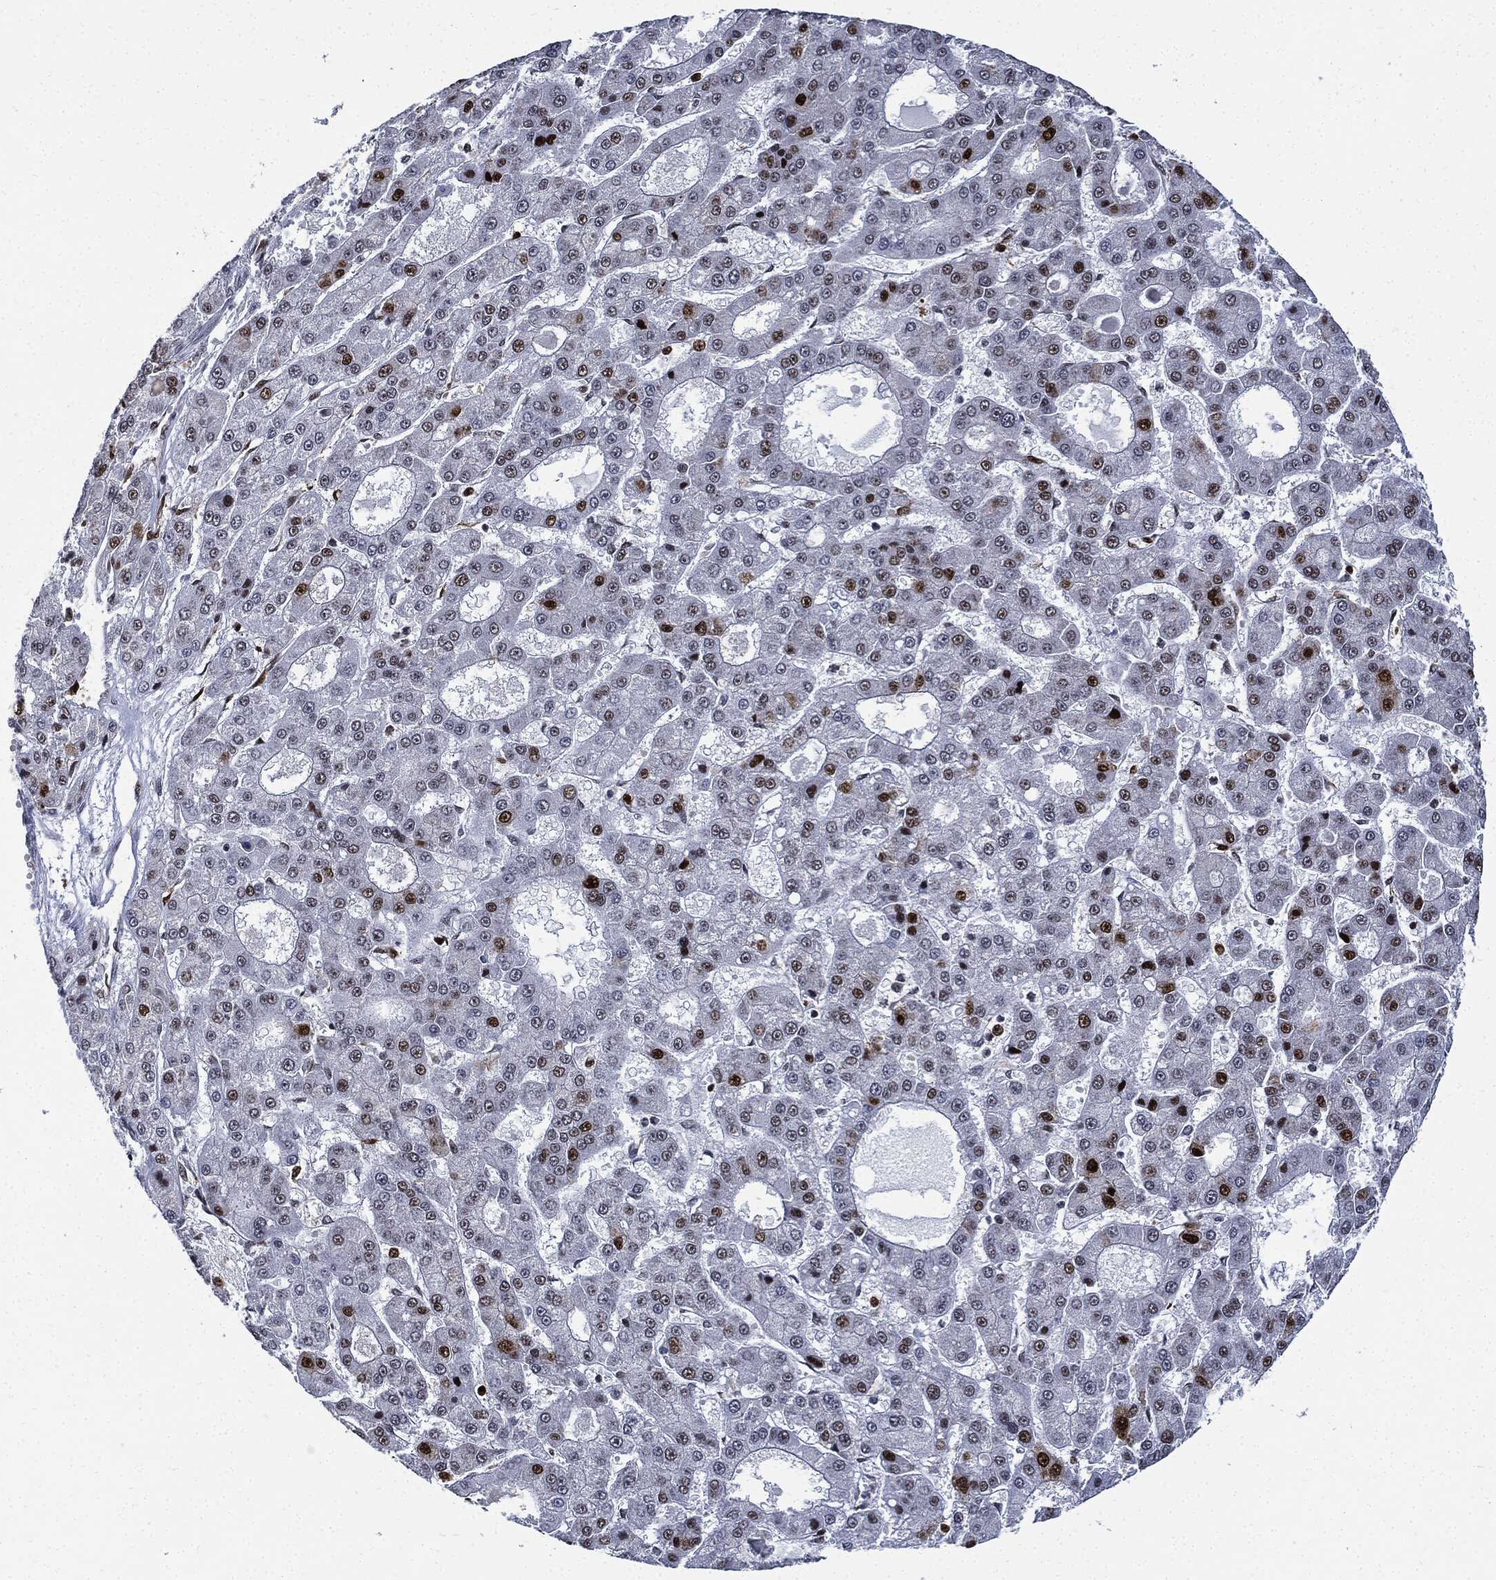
{"staining": {"intensity": "strong", "quantity": "<25%", "location": "nuclear"}, "tissue": "liver cancer", "cell_type": "Tumor cells", "image_type": "cancer", "snomed": [{"axis": "morphology", "description": "Carcinoma, Hepatocellular, NOS"}, {"axis": "topography", "description": "Liver"}], "caption": "Liver hepatocellular carcinoma stained with DAB (3,3'-diaminobenzidine) immunohistochemistry (IHC) shows medium levels of strong nuclear positivity in approximately <25% of tumor cells. The staining is performed using DAB brown chromogen to label protein expression. The nuclei are counter-stained blue using hematoxylin.", "gene": "PCNA", "patient": {"sex": "male", "age": 70}}